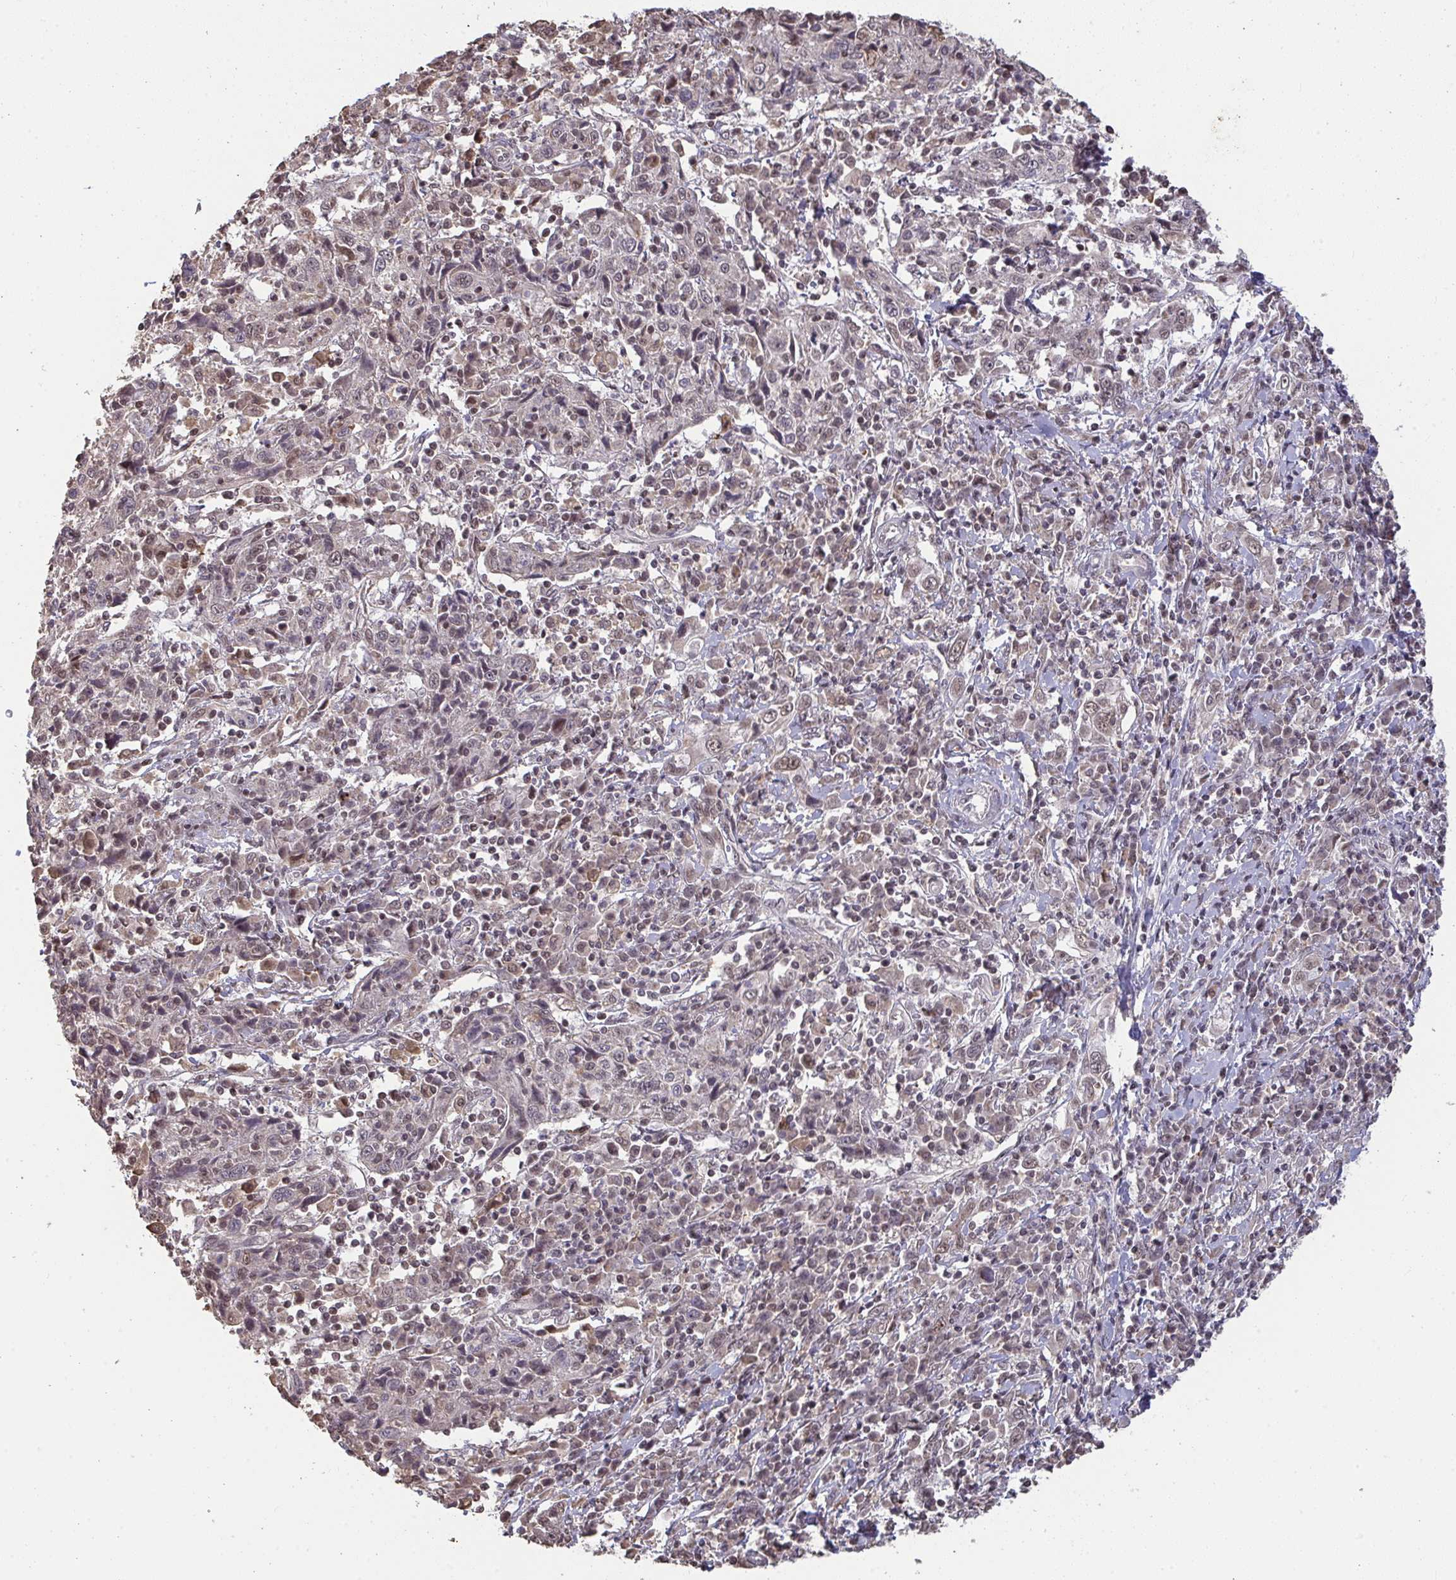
{"staining": {"intensity": "weak", "quantity": "25%-75%", "location": "nuclear"}, "tissue": "cervical cancer", "cell_type": "Tumor cells", "image_type": "cancer", "snomed": [{"axis": "morphology", "description": "Squamous cell carcinoma, NOS"}, {"axis": "topography", "description": "Cervix"}], "caption": "This photomicrograph reveals squamous cell carcinoma (cervical) stained with immunohistochemistry to label a protein in brown. The nuclear of tumor cells show weak positivity for the protein. Nuclei are counter-stained blue.", "gene": "SAP30", "patient": {"sex": "female", "age": 46}}